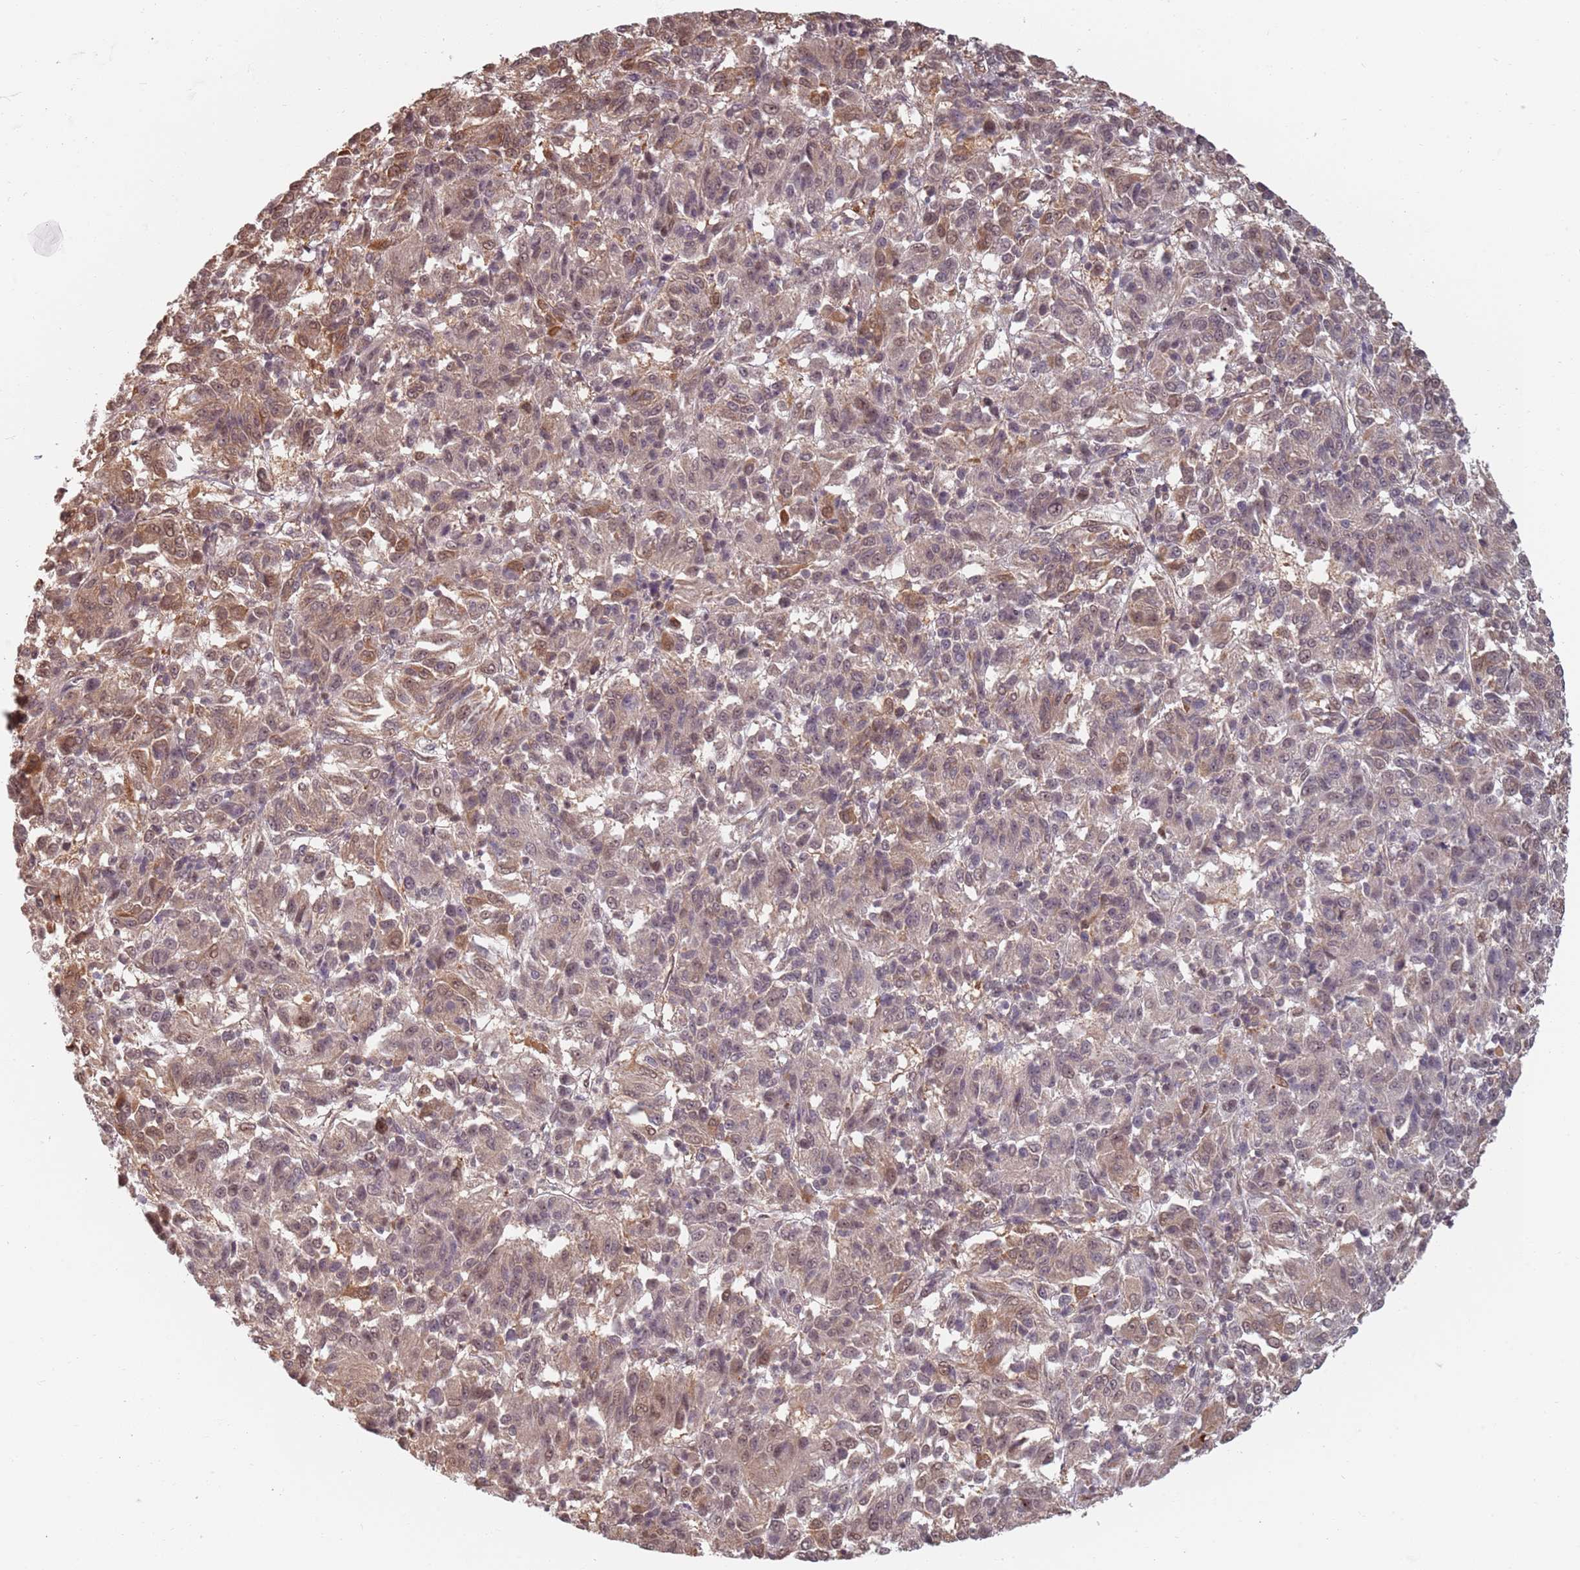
{"staining": {"intensity": "weak", "quantity": "25%-75%", "location": "cytoplasmic/membranous,nuclear"}, "tissue": "melanoma", "cell_type": "Tumor cells", "image_type": "cancer", "snomed": [{"axis": "morphology", "description": "Malignant melanoma, Metastatic site"}, {"axis": "topography", "description": "Lung"}], "caption": "Immunohistochemical staining of melanoma demonstrates low levels of weak cytoplasmic/membranous and nuclear expression in approximately 25%-75% of tumor cells. The protein is stained brown, and the nuclei are stained in blue (DAB IHC with brightfield microscopy, high magnification).", "gene": "PLSCR5", "patient": {"sex": "male", "age": 64}}